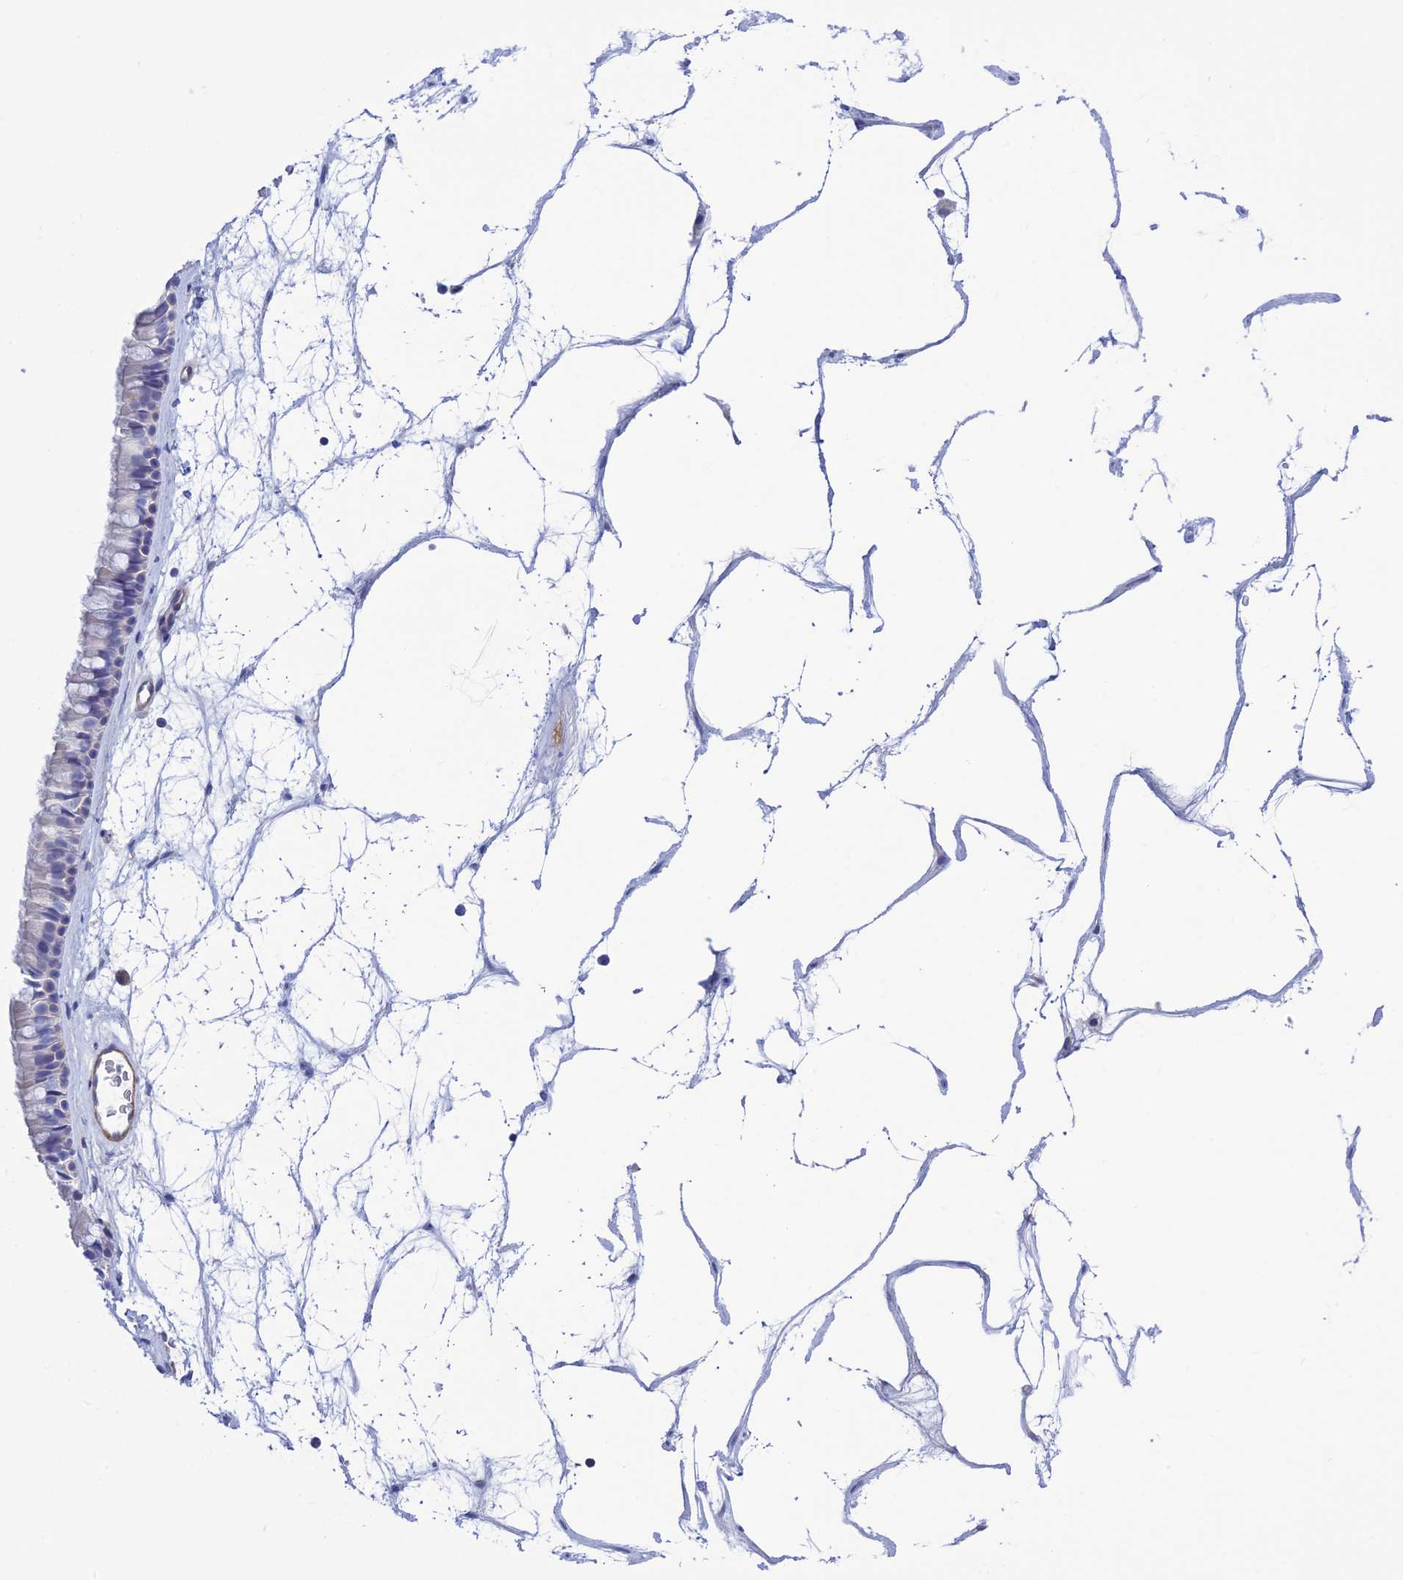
{"staining": {"intensity": "negative", "quantity": "none", "location": "none"}, "tissue": "nasopharynx", "cell_type": "Respiratory epithelial cells", "image_type": "normal", "snomed": [{"axis": "morphology", "description": "Normal tissue, NOS"}, {"axis": "topography", "description": "Nasopharynx"}], "caption": "IHC histopathology image of unremarkable nasopharynx: human nasopharynx stained with DAB reveals no significant protein staining in respiratory epithelial cells.", "gene": "ZDHHC16", "patient": {"sex": "male", "age": 64}}